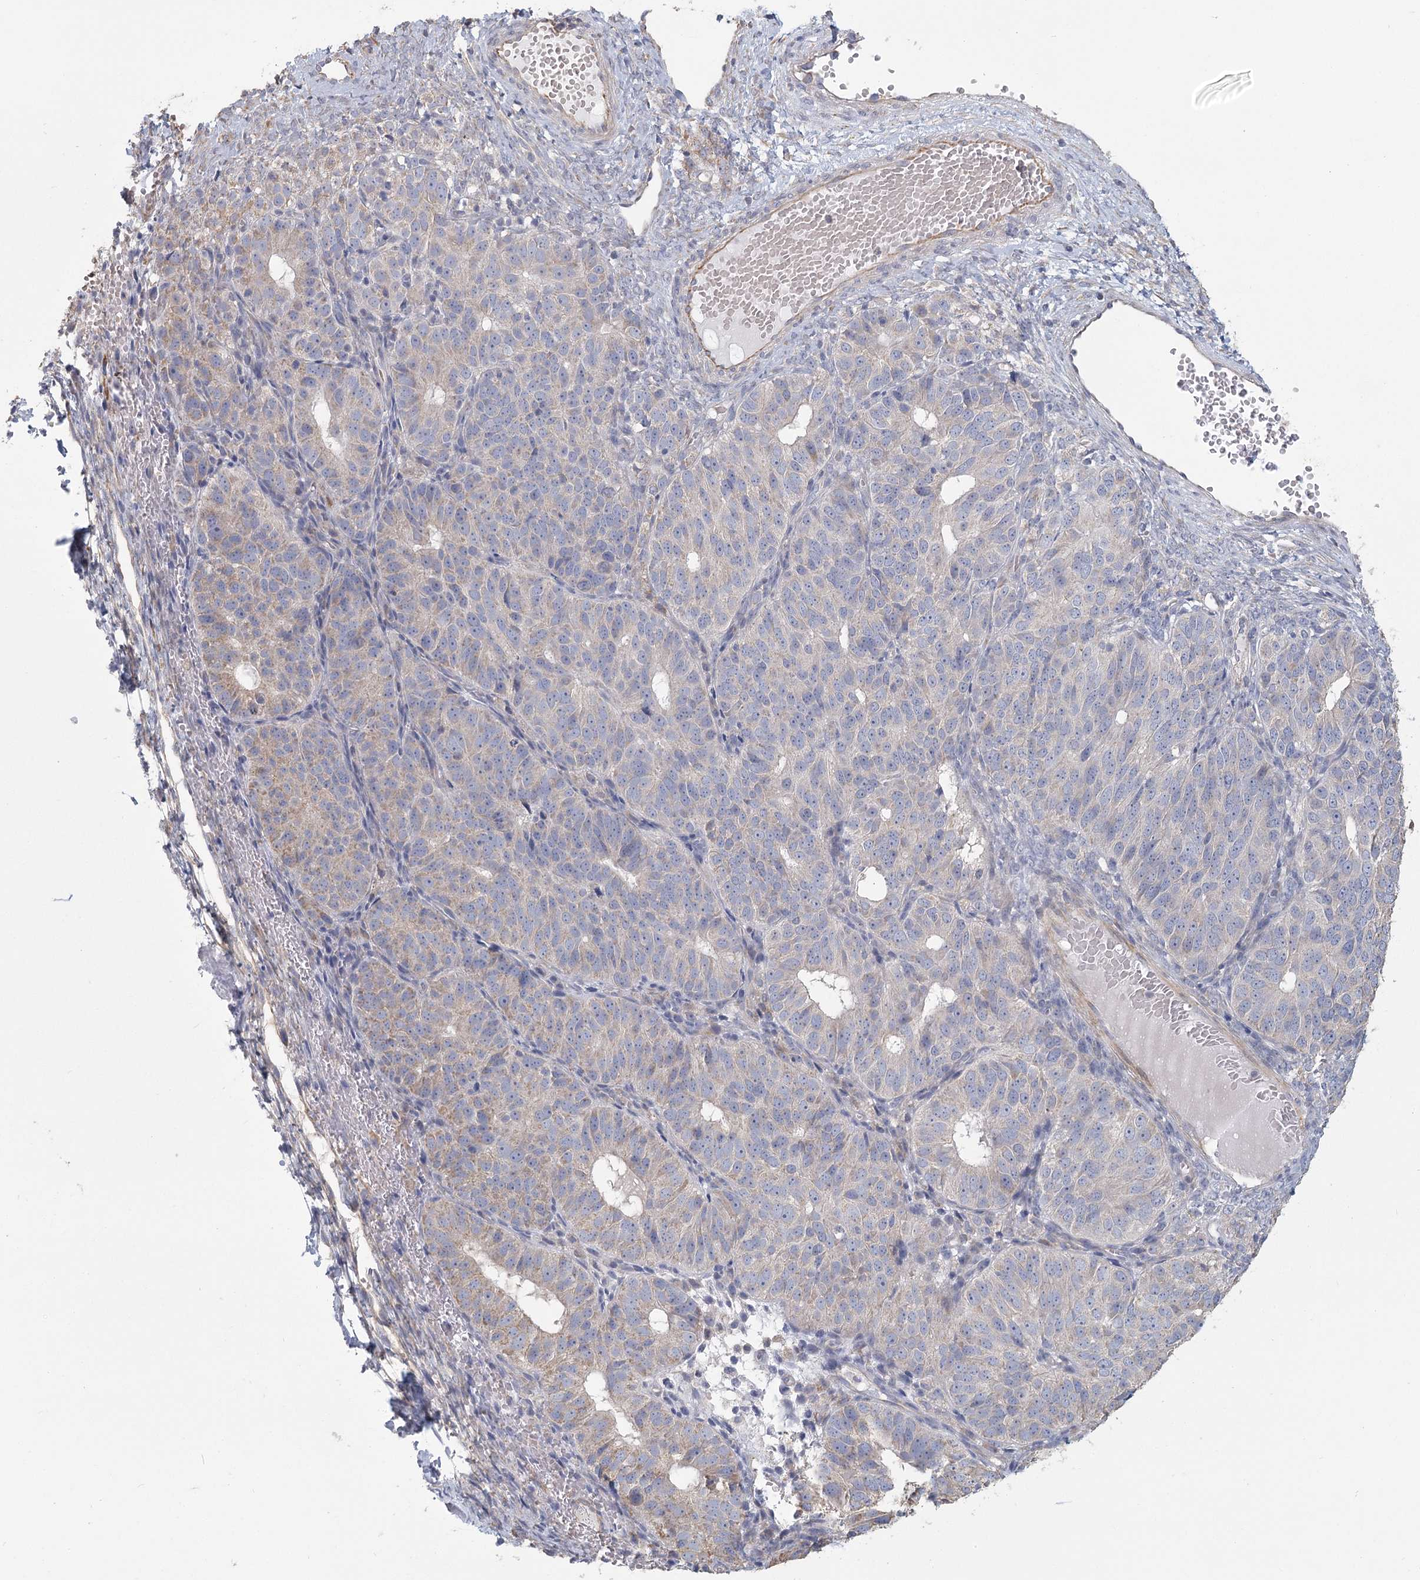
{"staining": {"intensity": "negative", "quantity": "none", "location": "none"}, "tissue": "ovarian cancer", "cell_type": "Tumor cells", "image_type": "cancer", "snomed": [{"axis": "morphology", "description": "Carcinoma, endometroid"}, {"axis": "topography", "description": "Ovary"}], "caption": "There is no significant staining in tumor cells of ovarian cancer.", "gene": "CNTLN", "patient": {"sex": "female", "age": 51}}